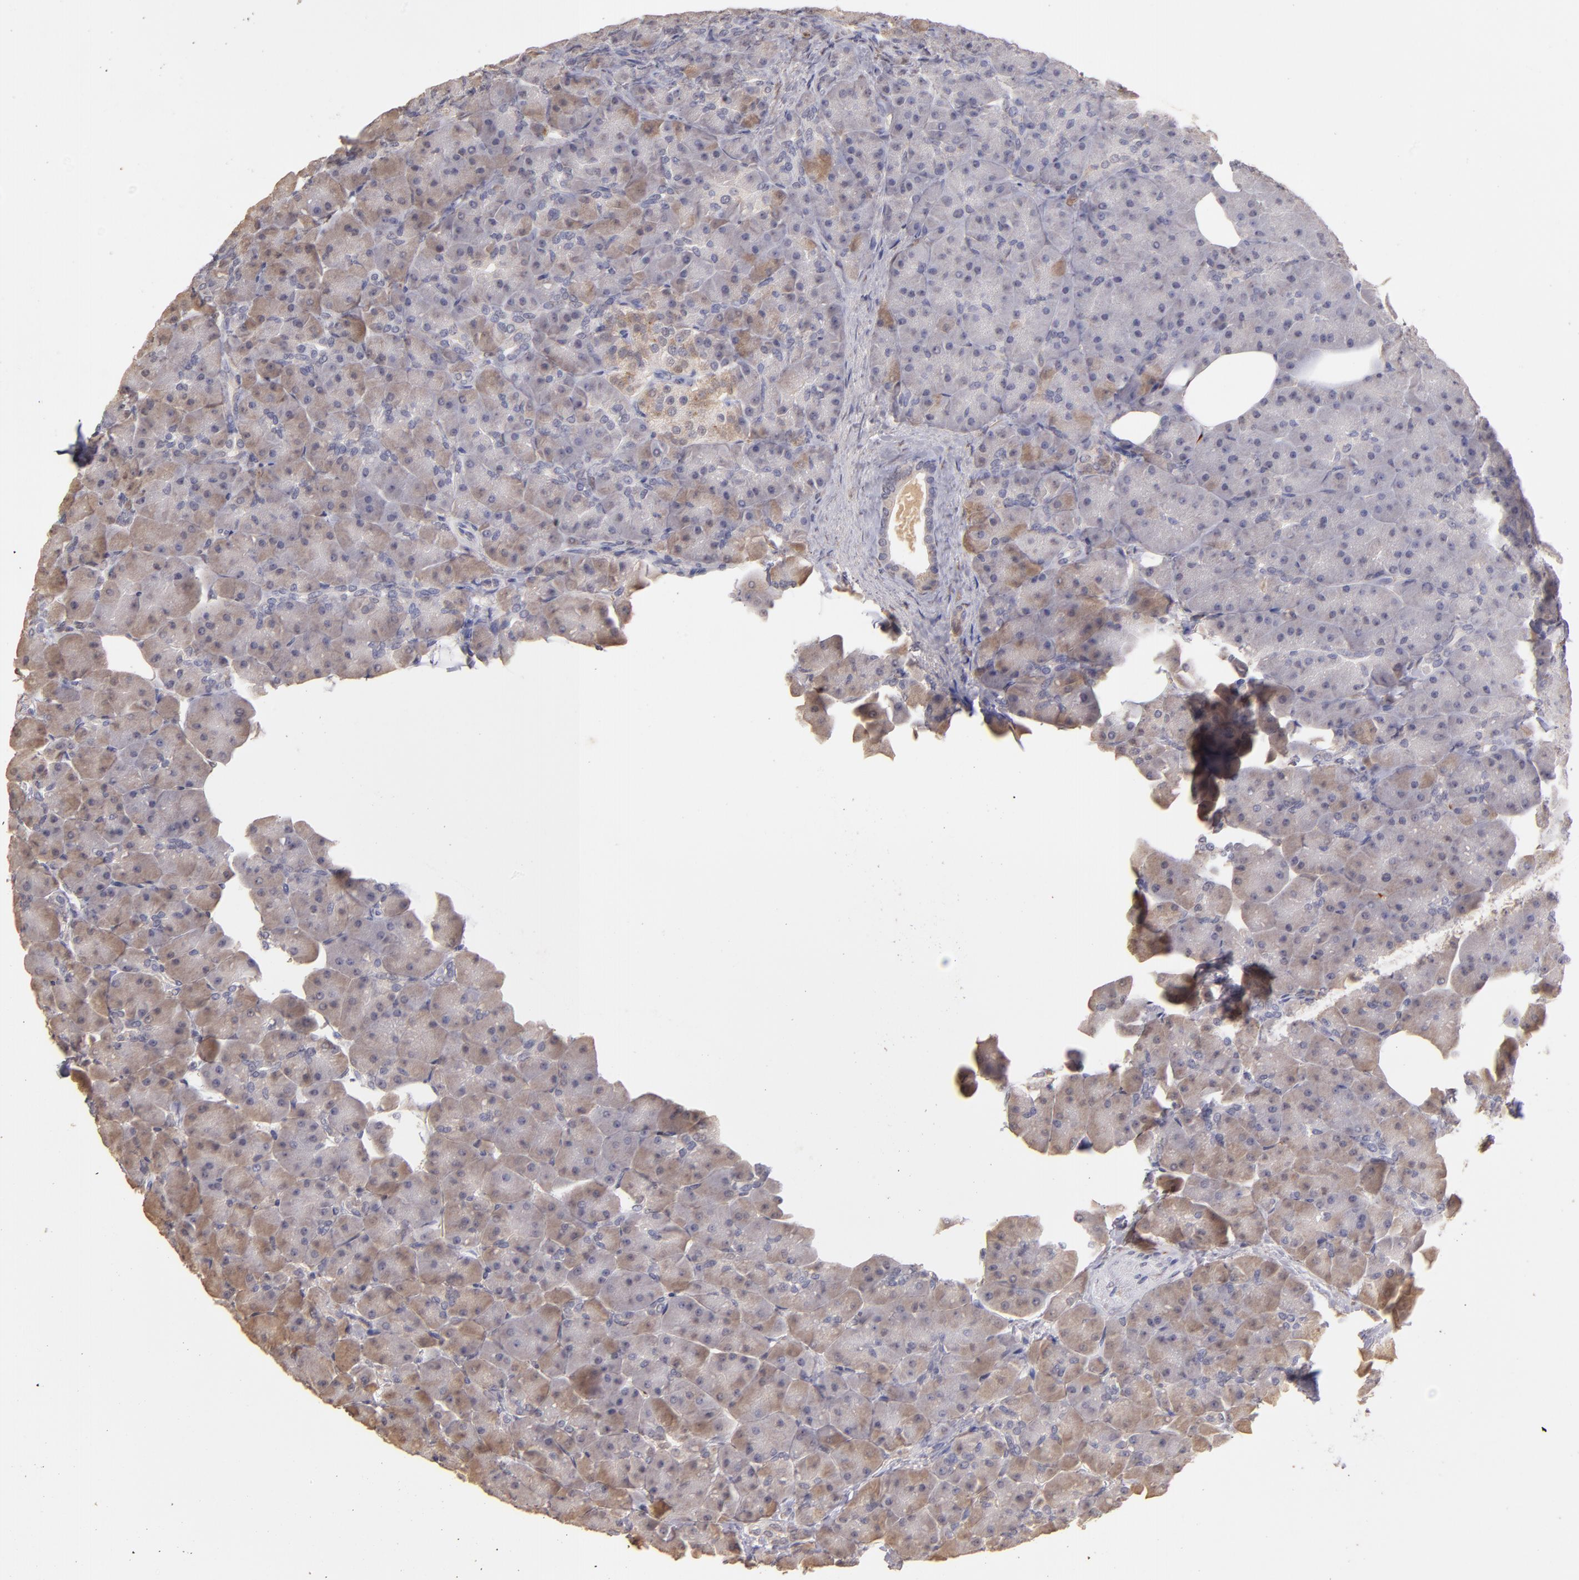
{"staining": {"intensity": "weak", "quantity": "<25%", "location": "cytoplasmic/membranous"}, "tissue": "pancreas", "cell_type": "Exocrine glandular cells", "image_type": "normal", "snomed": [{"axis": "morphology", "description": "Normal tissue, NOS"}, {"axis": "topography", "description": "Pancreas"}], "caption": "DAB immunohistochemical staining of normal pancreas reveals no significant staining in exocrine glandular cells.", "gene": "SERPINC1", "patient": {"sex": "male", "age": 66}}